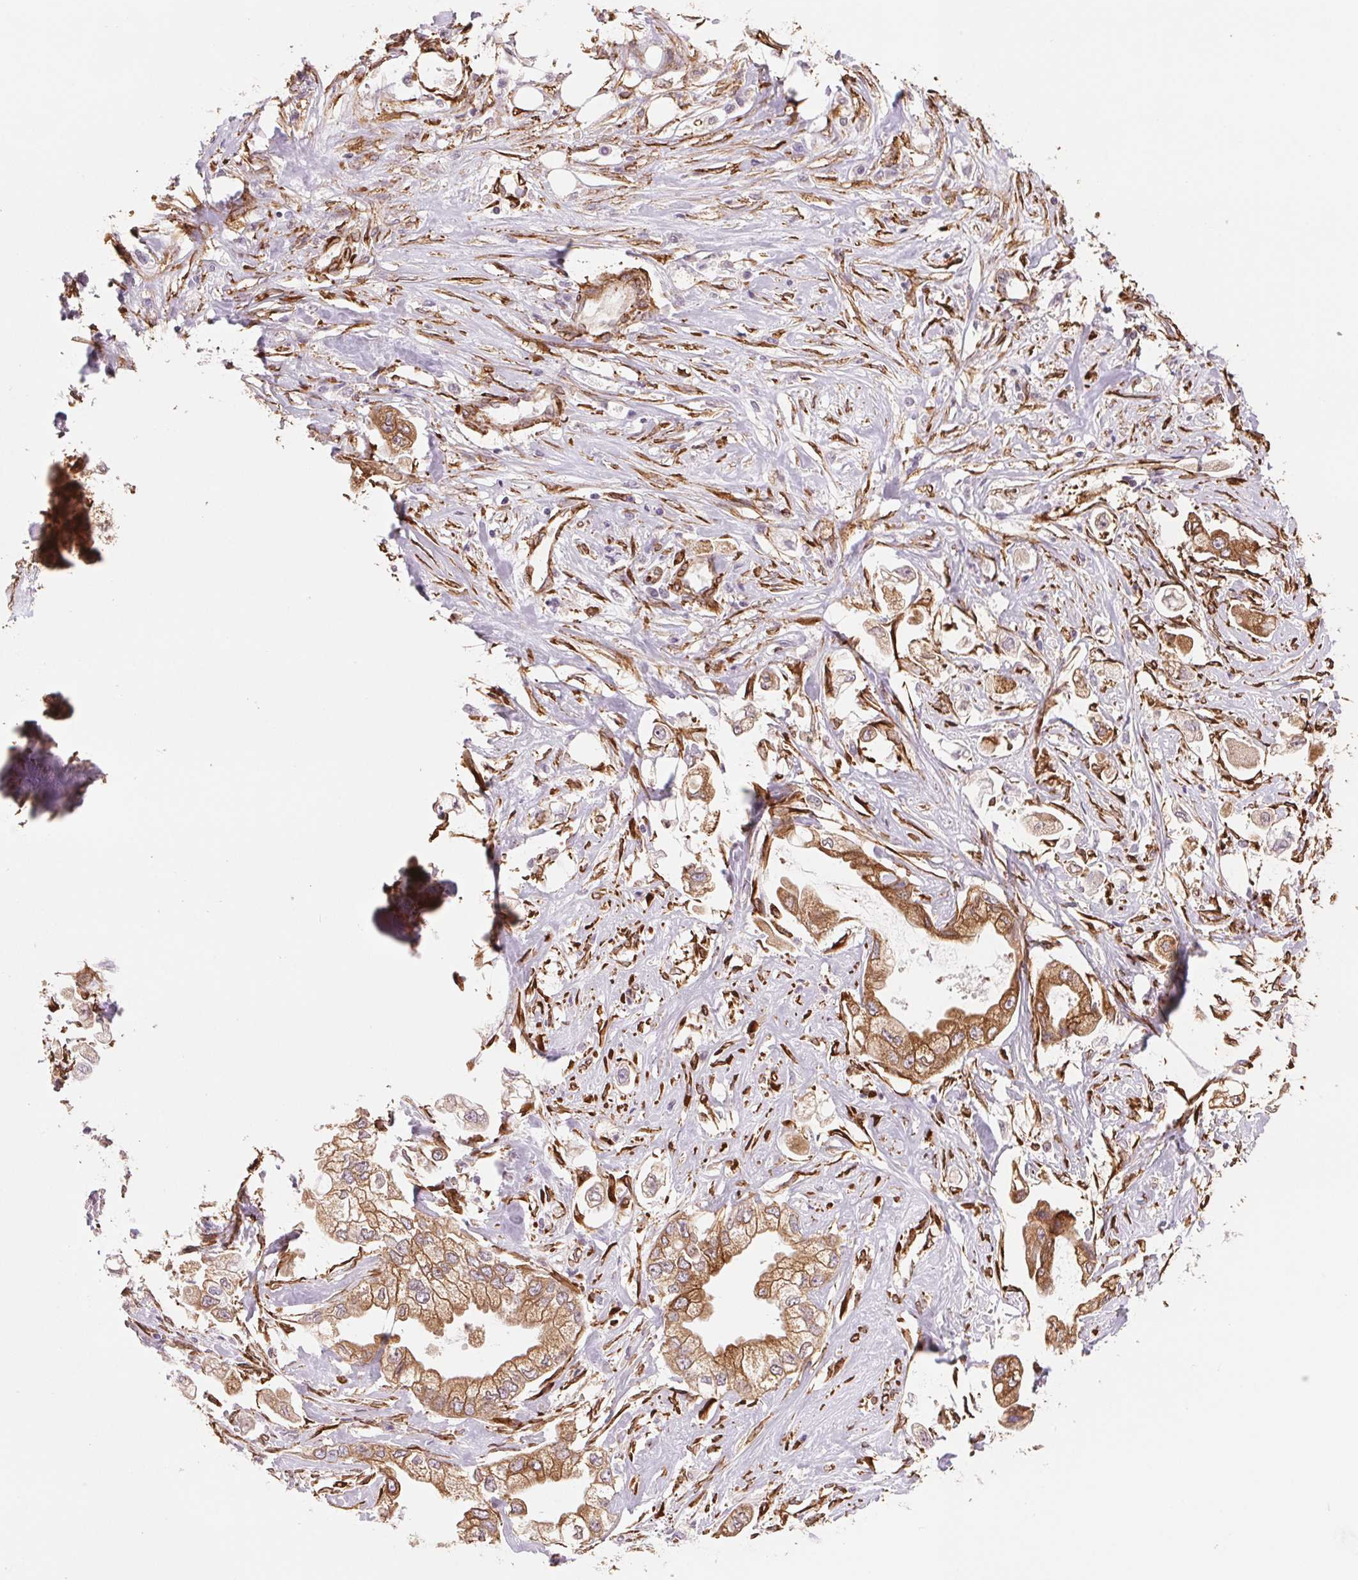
{"staining": {"intensity": "moderate", "quantity": ">75%", "location": "cytoplasmic/membranous"}, "tissue": "stomach cancer", "cell_type": "Tumor cells", "image_type": "cancer", "snomed": [{"axis": "morphology", "description": "Adenocarcinoma, NOS"}, {"axis": "topography", "description": "Stomach"}], "caption": "Protein expression analysis of stomach cancer exhibits moderate cytoplasmic/membranous positivity in approximately >75% of tumor cells.", "gene": "FKBP10", "patient": {"sex": "male", "age": 62}}